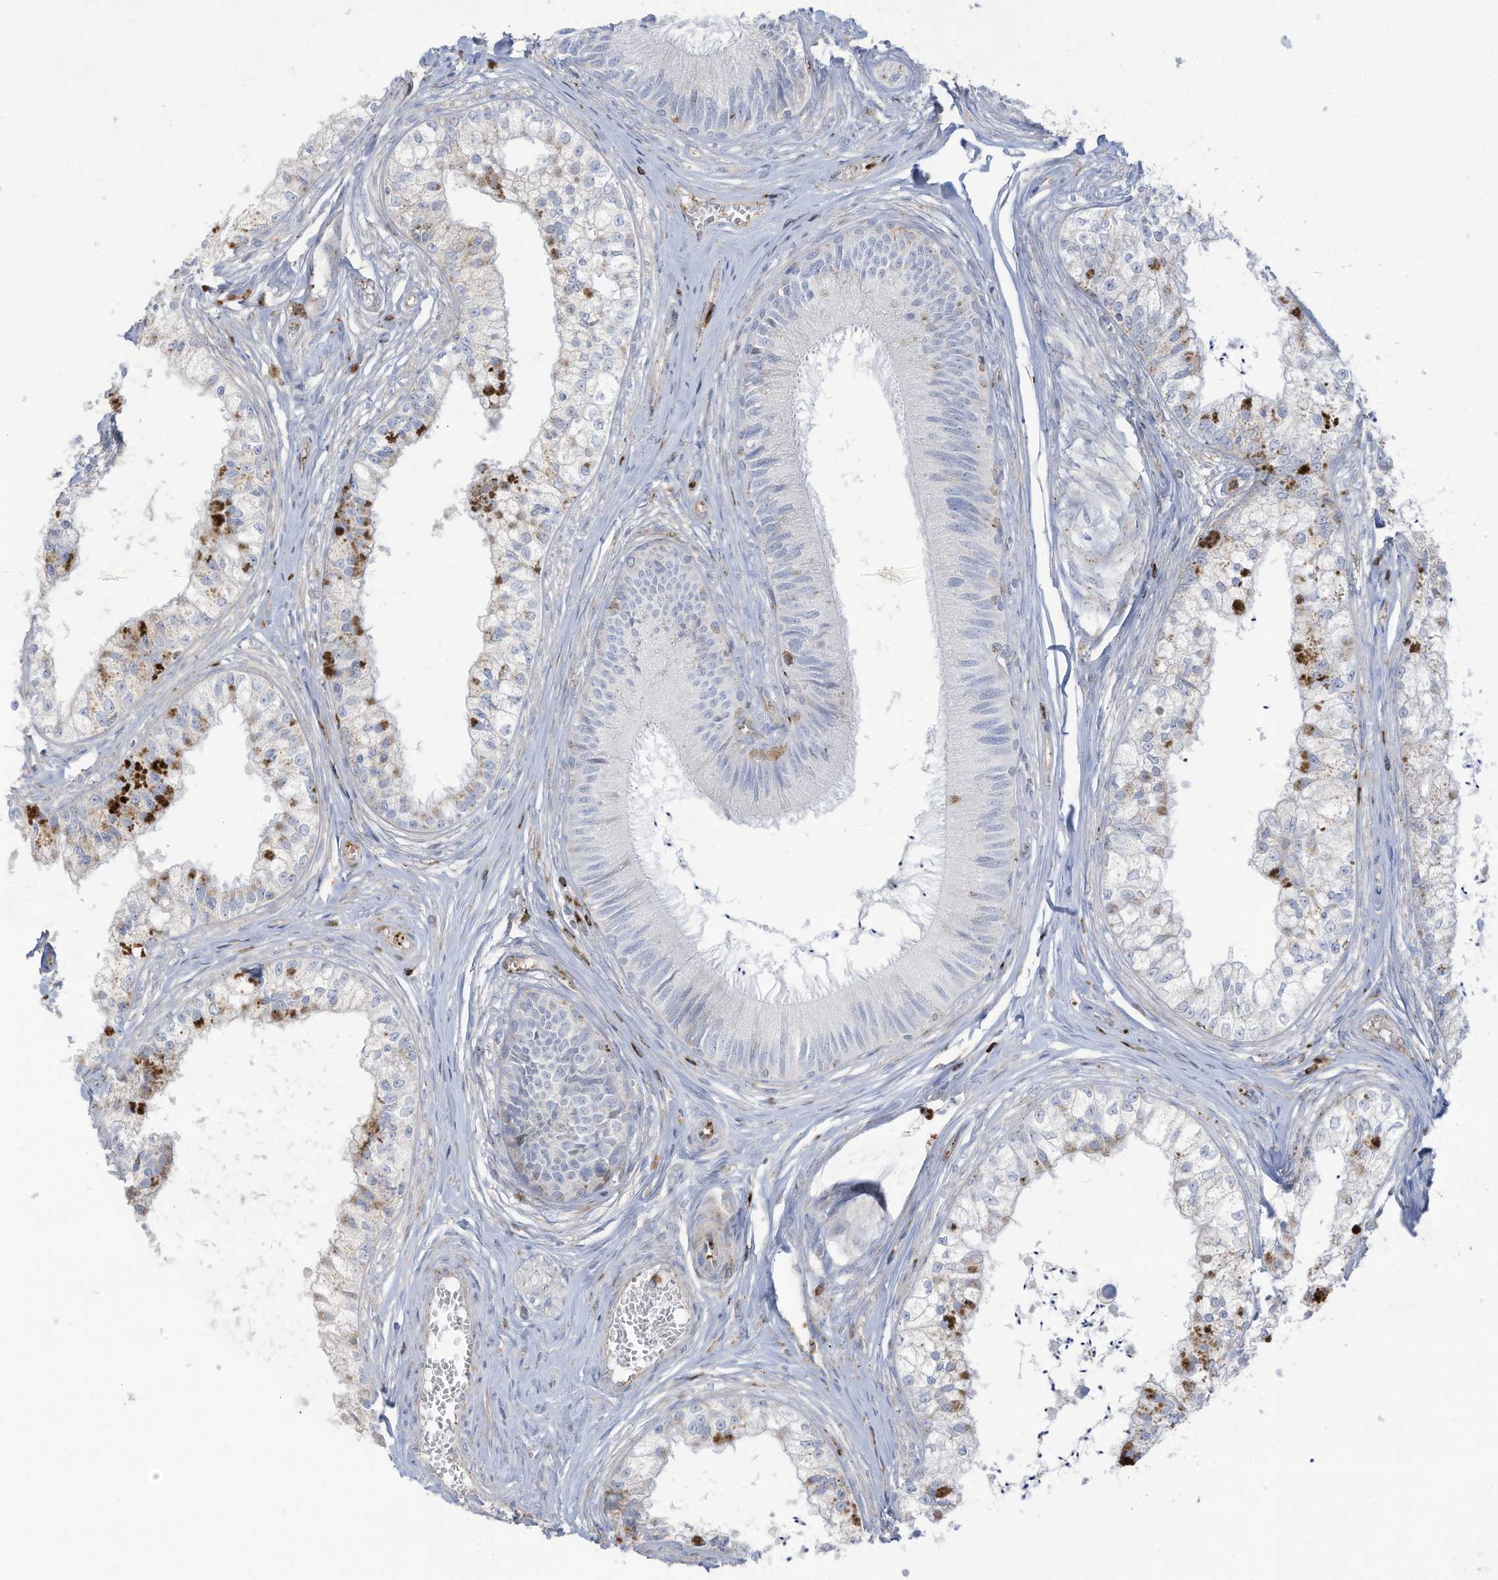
{"staining": {"intensity": "negative", "quantity": "none", "location": "none"}, "tissue": "epididymis", "cell_type": "Glandular cells", "image_type": "normal", "snomed": [{"axis": "morphology", "description": "Normal tissue, NOS"}, {"axis": "topography", "description": "Epididymis"}], "caption": "Immunohistochemical staining of benign epididymis displays no significant expression in glandular cells.", "gene": "THNSL2", "patient": {"sex": "male", "age": 79}}